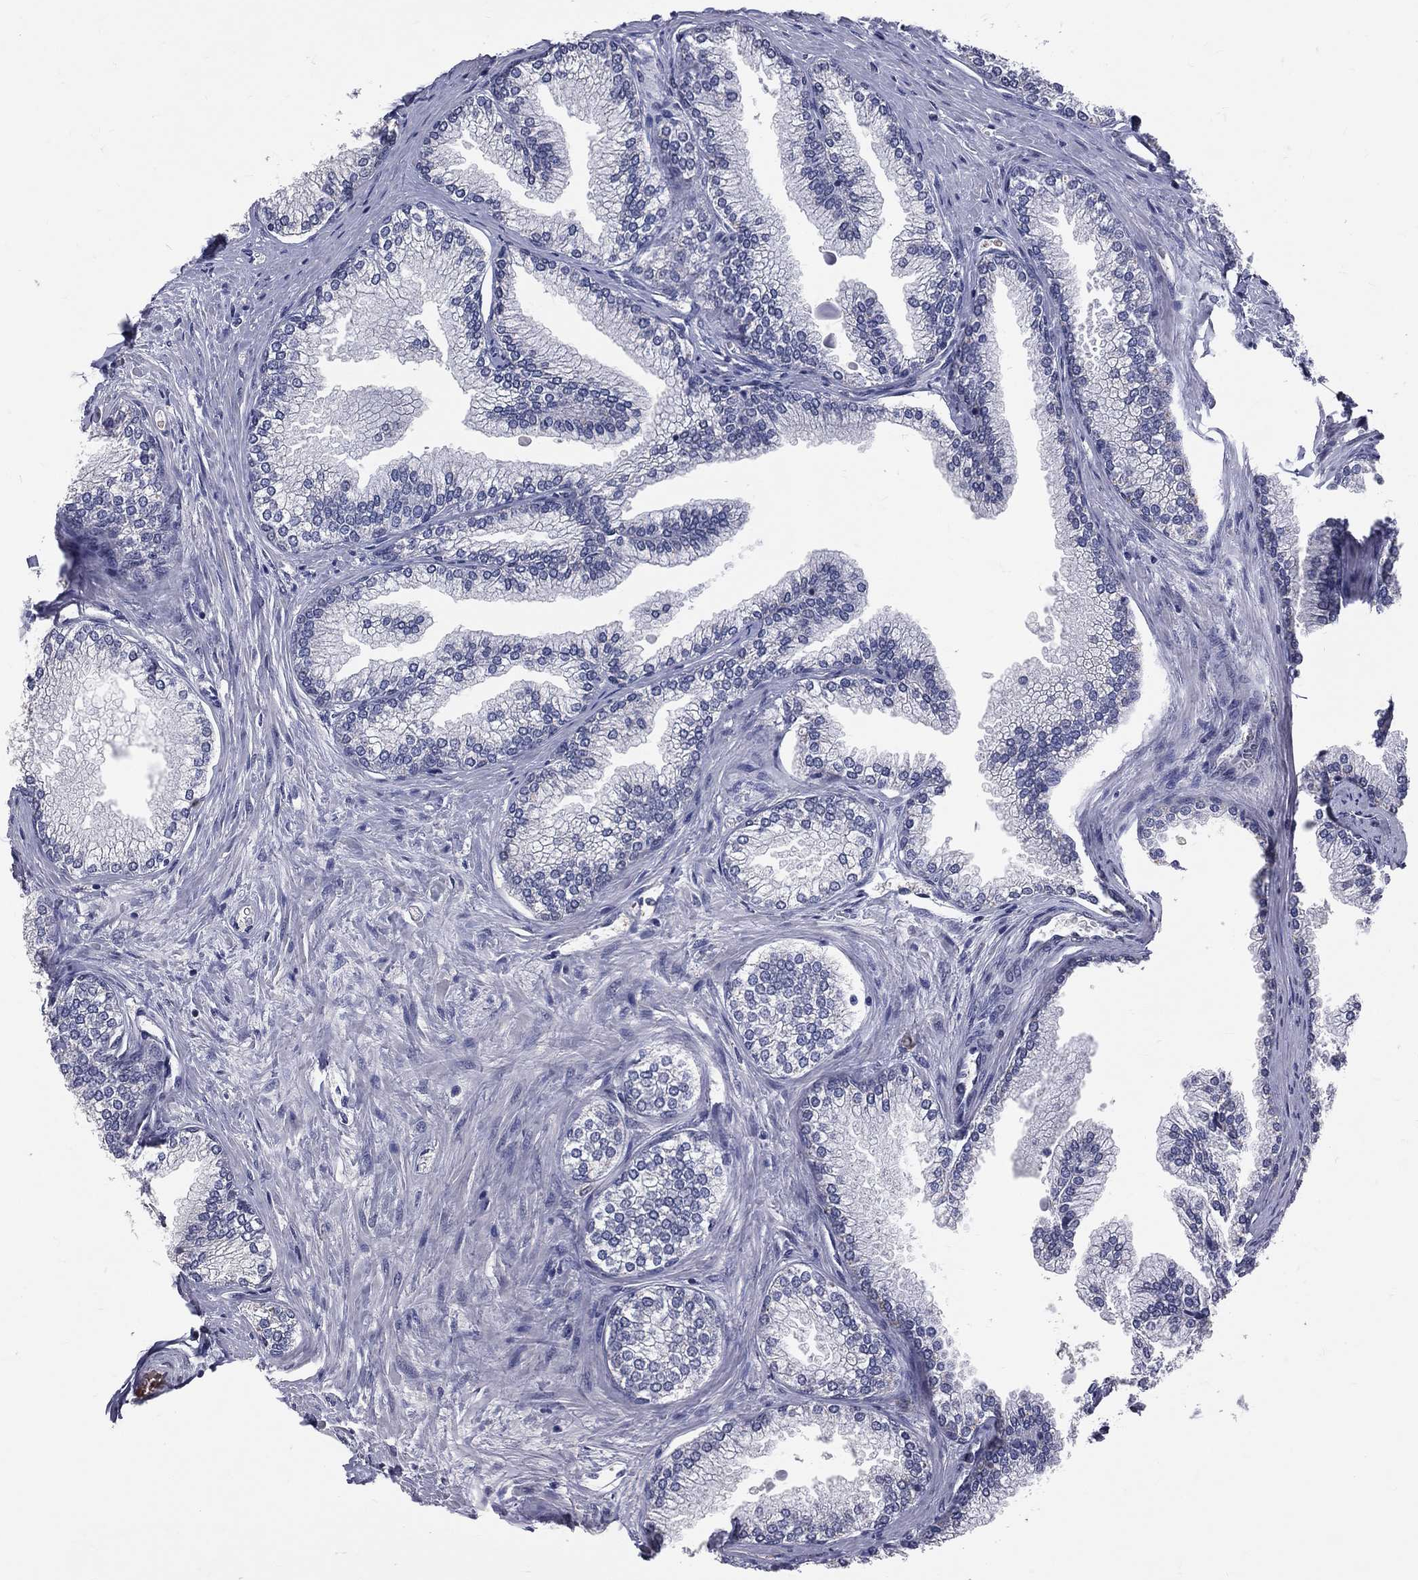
{"staining": {"intensity": "negative", "quantity": "none", "location": "none"}, "tissue": "prostate", "cell_type": "Glandular cells", "image_type": "normal", "snomed": [{"axis": "morphology", "description": "Normal tissue, NOS"}, {"axis": "topography", "description": "Prostate"}], "caption": "A photomicrograph of human prostate is negative for staining in glandular cells. Brightfield microscopy of immunohistochemistry (IHC) stained with DAB (brown) and hematoxylin (blue), captured at high magnification.", "gene": "DSG4", "patient": {"sex": "male", "age": 72}}